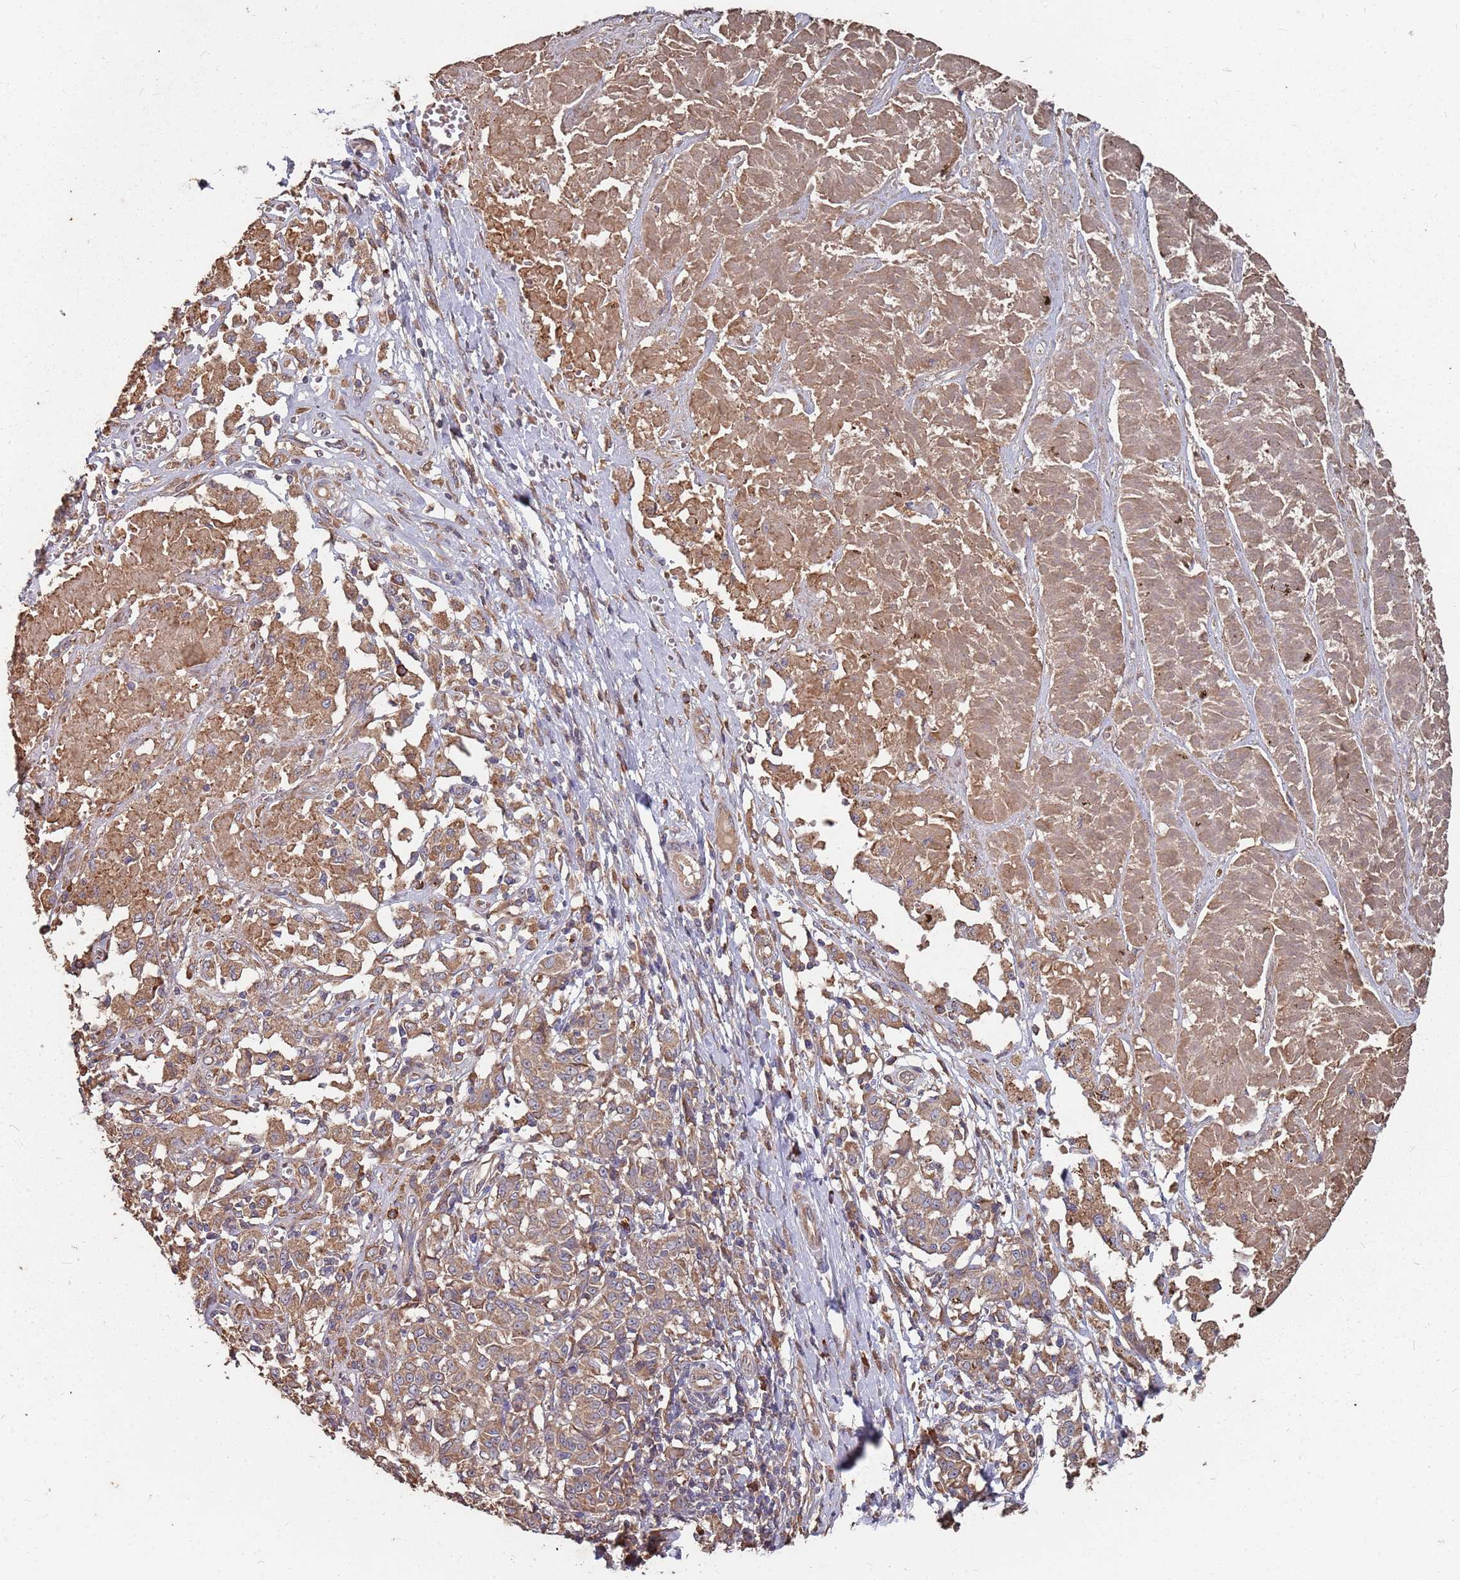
{"staining": {"intensity": "moderate", "quantity": ">75%", "location": "cytoplasmic/membranous"}, "tissue": "melanoma", "cell_type": "Tumor cells", "image_type": "cancer", "snomed": [{"axis": "morphology", "description": "Malignant melanoma, NOS"}, {"axis": "topography", "description": "Skin"}], "caption": "The immunohistochemical stain labels moderate cytoplasmic/membranous expression in tumor cells of malignant melanoma tissue. The staining was performed using DAB, with brown indicating positive protein expression. Nuclei are stained blue with hematoxylin.", "gene": "ATG5", "patient": {"sex": "female", "age": 72}}